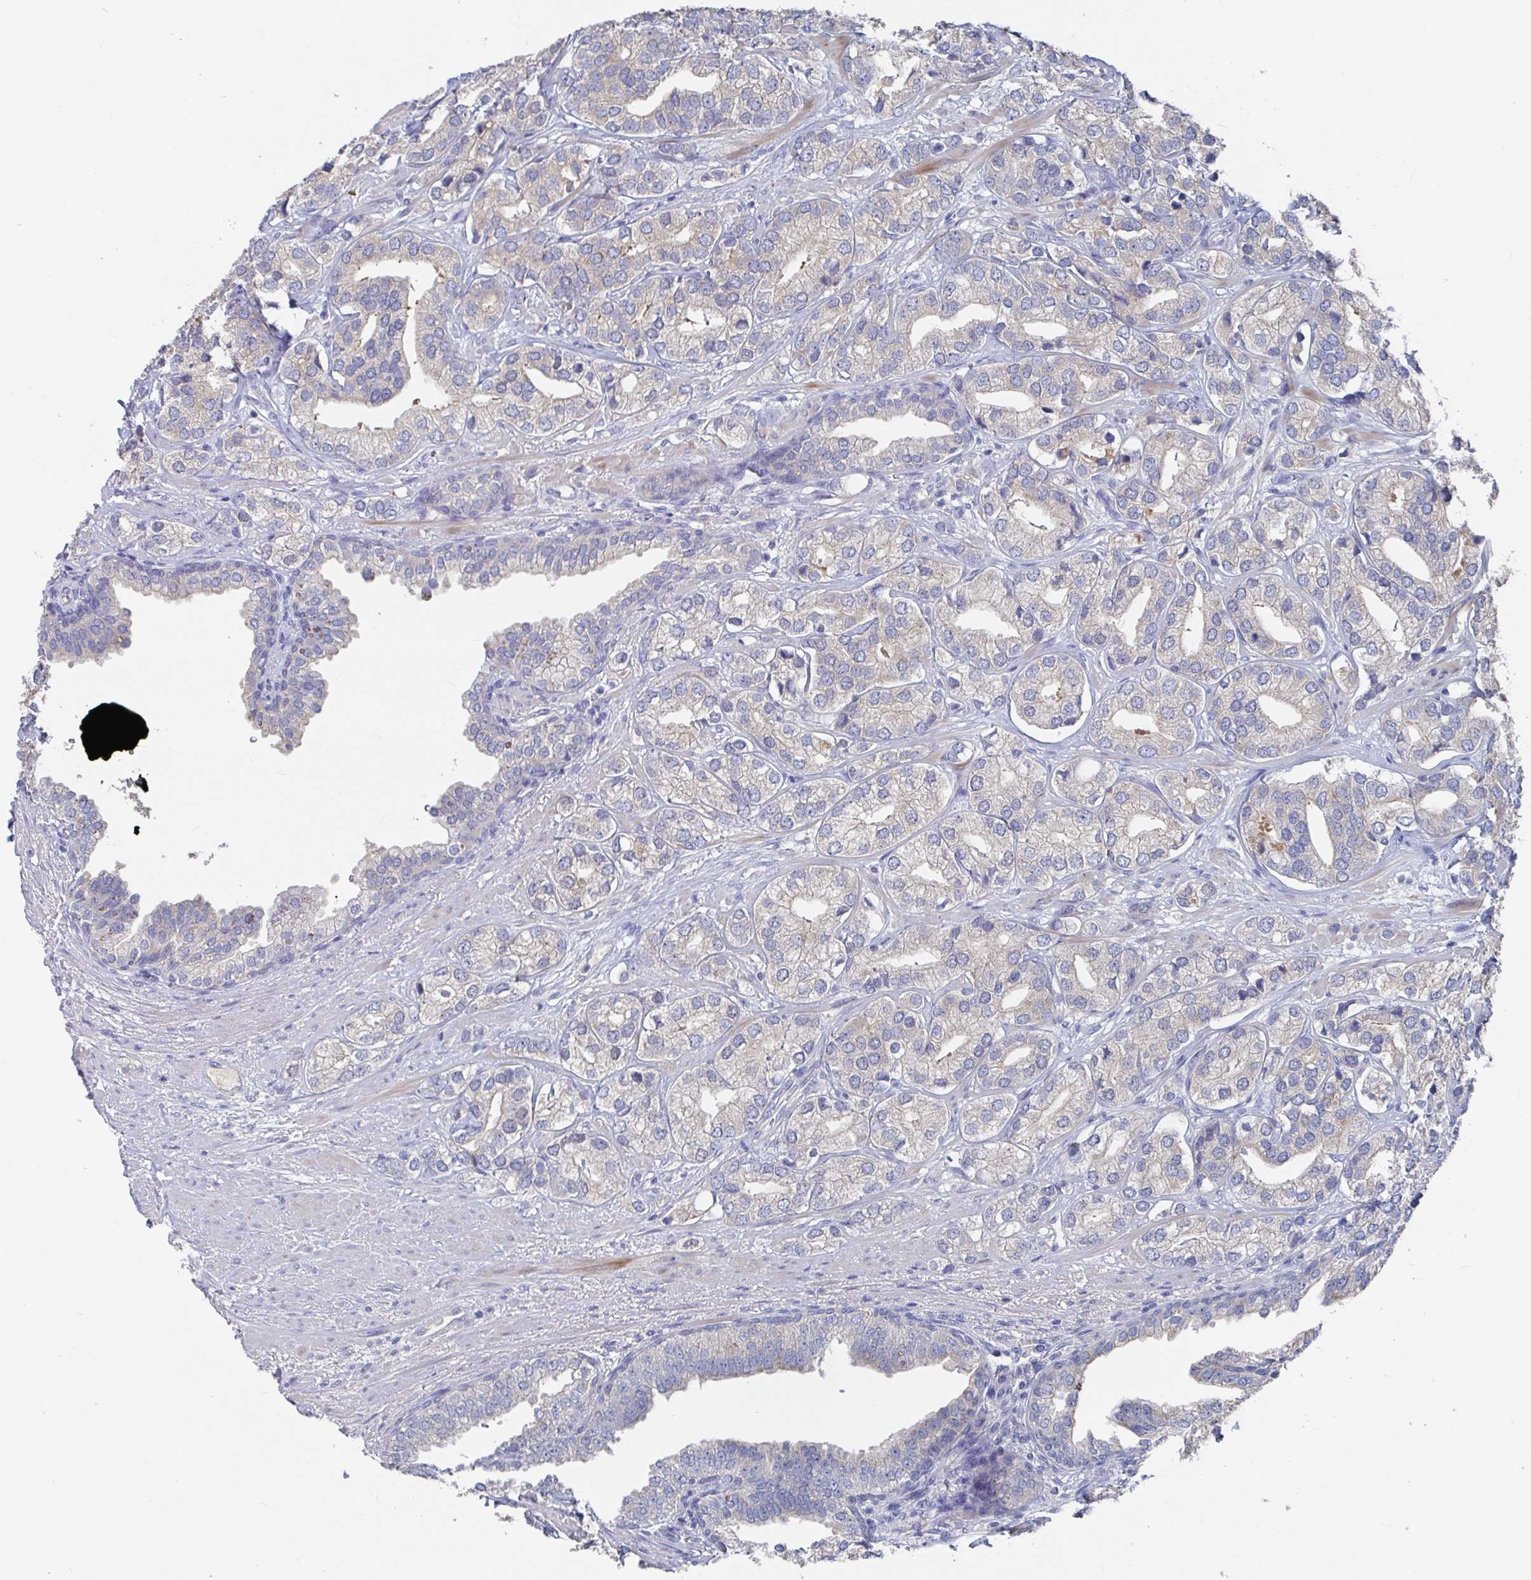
{"staining": {"intensity": "weak", "quantity": "<25%", "location": "cytoplasmic/membranous"}, "tissue": "prostate cancer", "cell_type": "Tumor cells", "image_type": "cancer", "snomed": [{"axis": "morphology", "description": "Adenocarcinoma, High grade"}, {"axis": "topography", "description": "Prostate"}], "caption": "Image shows no significant protein expression in tumor cells of prostate cancer (adenocarcinoma (high-grade)).", "gene": "GPR148", "patient": {"sex": "male", "age": 58}}